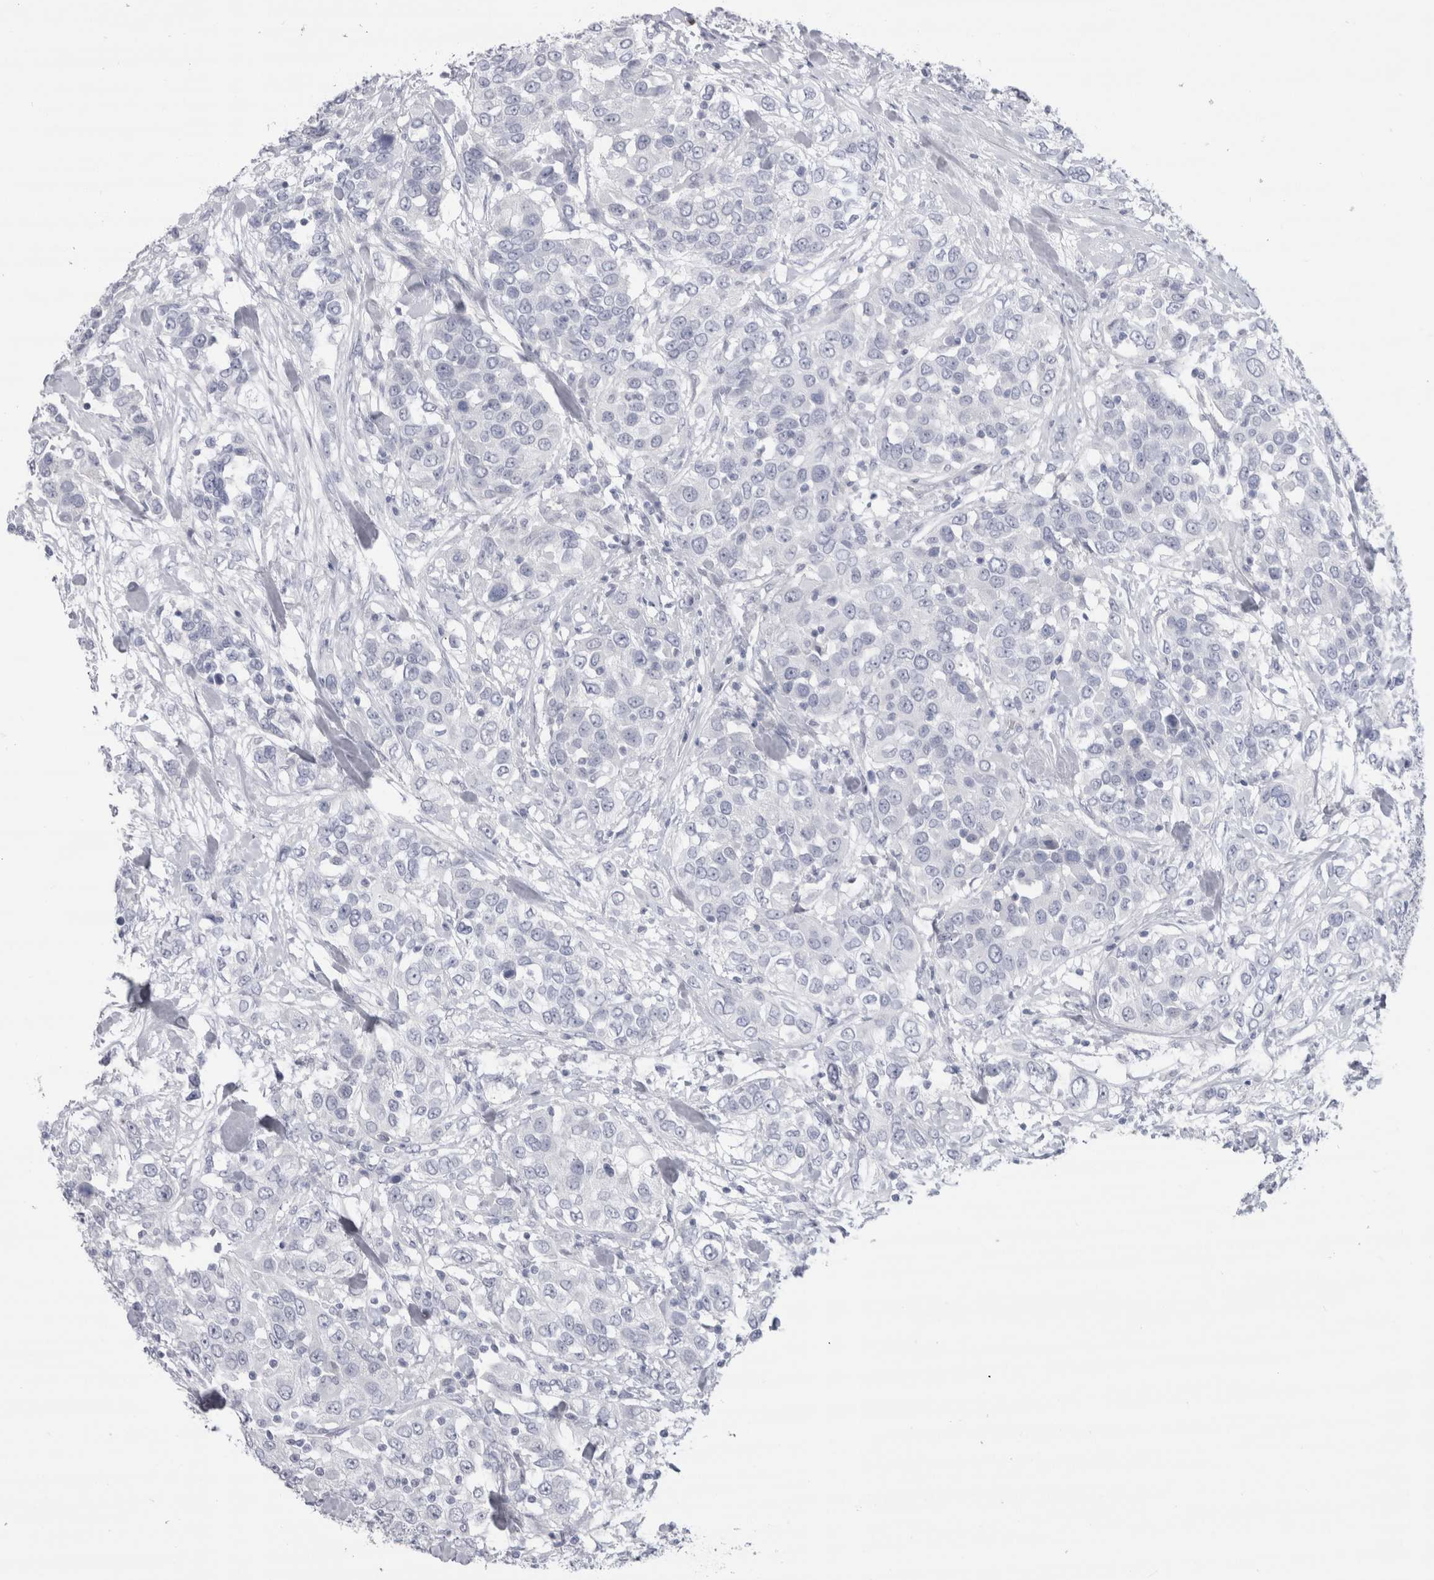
{"staining": {"intensity": "negative", "quantity": "none", "location": "none"}, "tissue": "urothelial cancer", "cell_type": "Tumor cells", "image_type": "cancer", "snomed": [{"axis": "morphology", "description": "Urothelial carcinoma, High grade"}, {"axis": "topography", "description": "Urinary bladder"}], "caption": "A micrograph of human urothelial carcinoma (high-grade) is negative for staining in tumor cells. The staining is performed using DAB (3,3'-diaminobenzidine) brown chromogen with nuclei counter-stained in using hematoxylin.", "gene": "CDH17", "patient": {"sex": "female", "age": 80}}